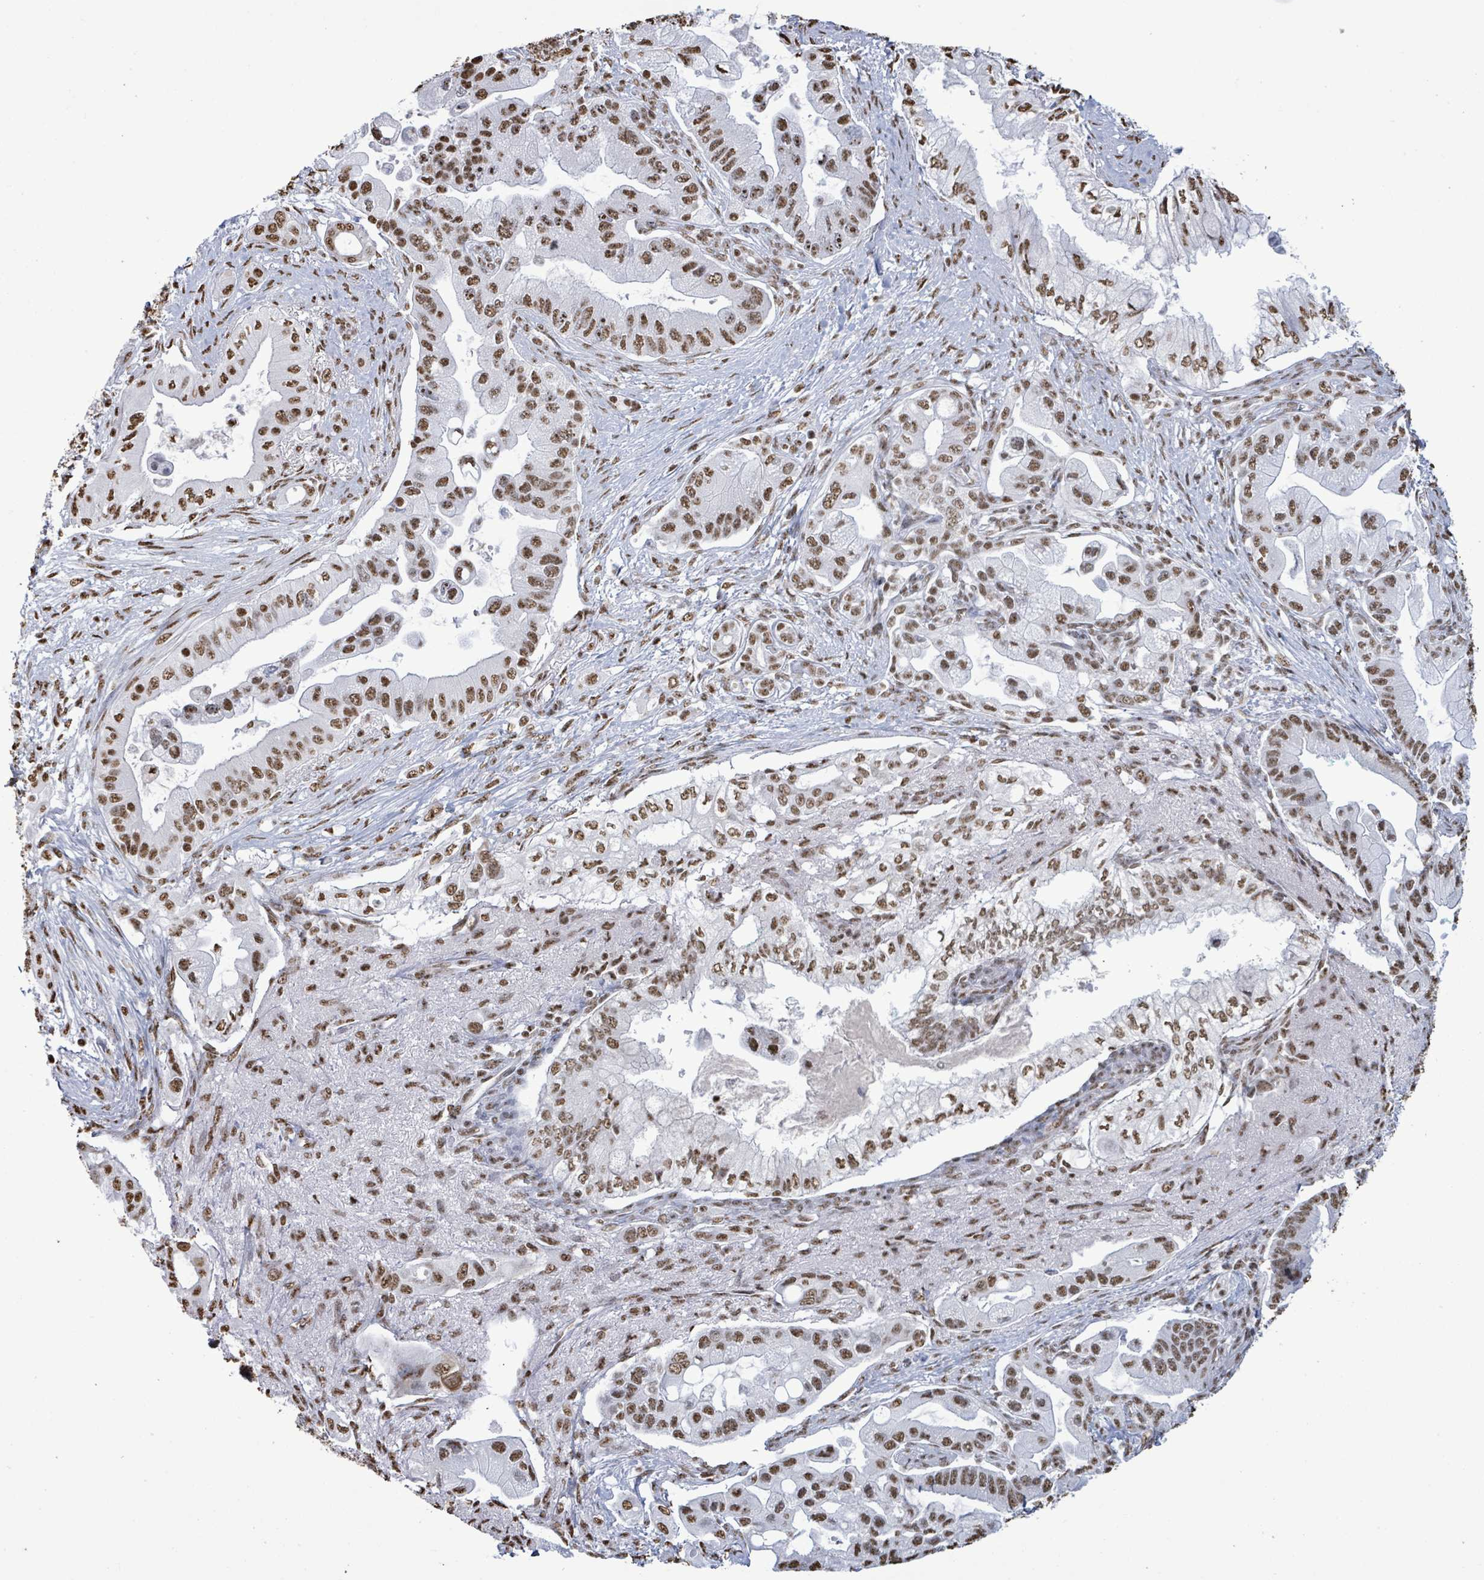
{"staining": {"intensity": "moderate", "quantity": ">75%", "location": "nuclear"}, "tissue": "pancreatic cancer", "cell_type": "Tumor cells", "image_type": "cancer", "snomed": [{"axis": "morphology", "description": "Adenocarcinoma, NOS"}, {"axis": "topography", "description": "Pancreas"}], "caption": "Protein staining of pancreatic cancer (adenocarcinoma) tissue demonstrates moderate nuclear staining in about >75% of tumor cells. Using DAB (3,3'-diaminobenzidine) (brown) and hematoxylin (blue) stains, captured at high magnification using brightfield microscopy.", "gene": "SAMD14", "patient": {"sex": "male", "age": 57}}